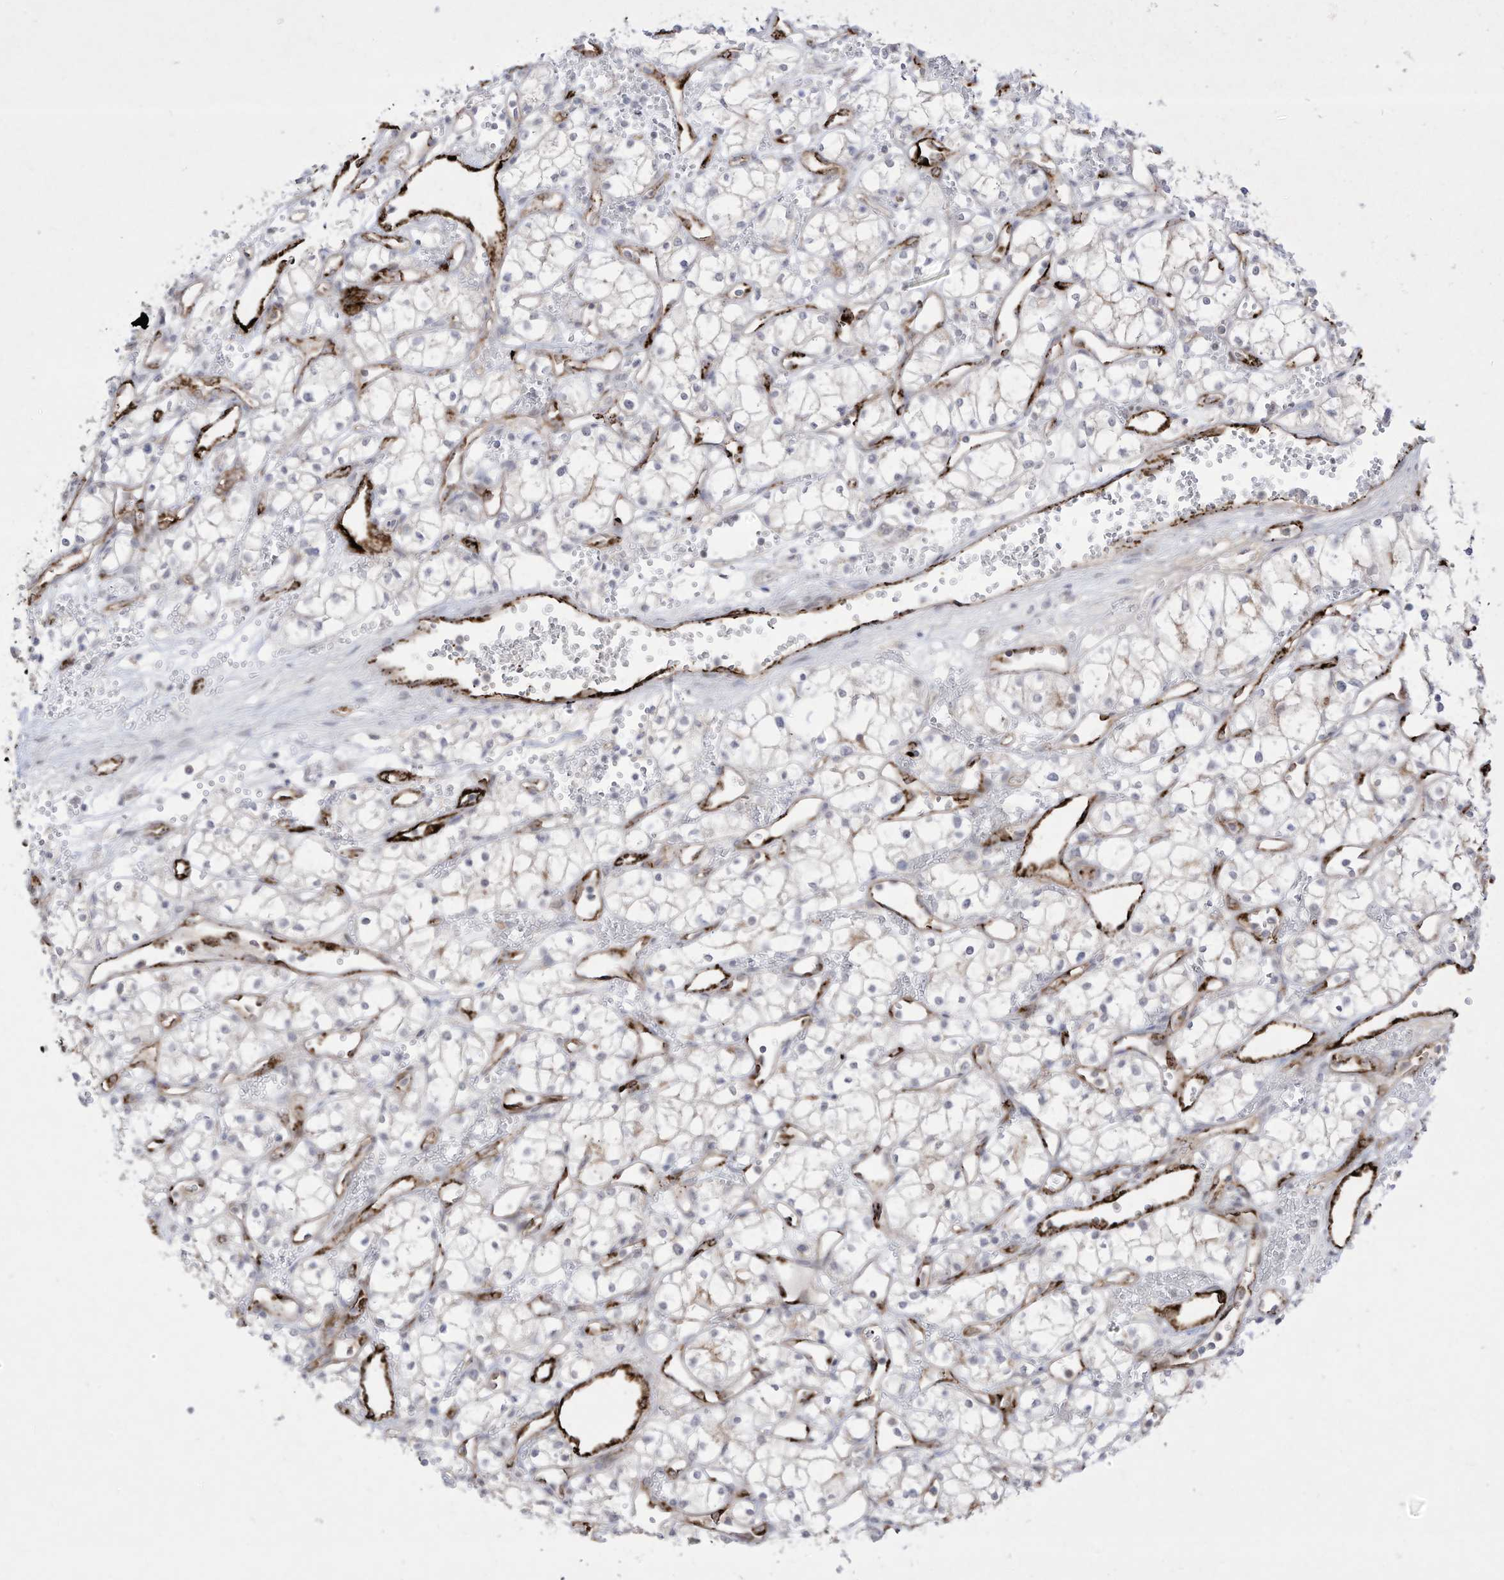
{"staining": {"intensity": "negative", "quantity": "none", "location": "none"}, "tissue": "renal cancer", "cell_type": "Tumor cells", "image_type": "cancer", "snomed": [{"axis": "morphology", "description": "Adenocarcinoma, NOS"}, {"axis": "topography", "description": "Kidney"}], "caption": "High power microscopy image of an immunohistochemistry (IHC) histopathology image of renal cancer (adenocarcinoma), revealing no significant positivity in tumor cells. The staining is performed using DAB (3,3'-diaminobenzidine) brown chromogen with nuclei counter-stained in using hematoxylin.", "gene": "ZGRF1", "patient": {"sex": "male", "age": 59}}